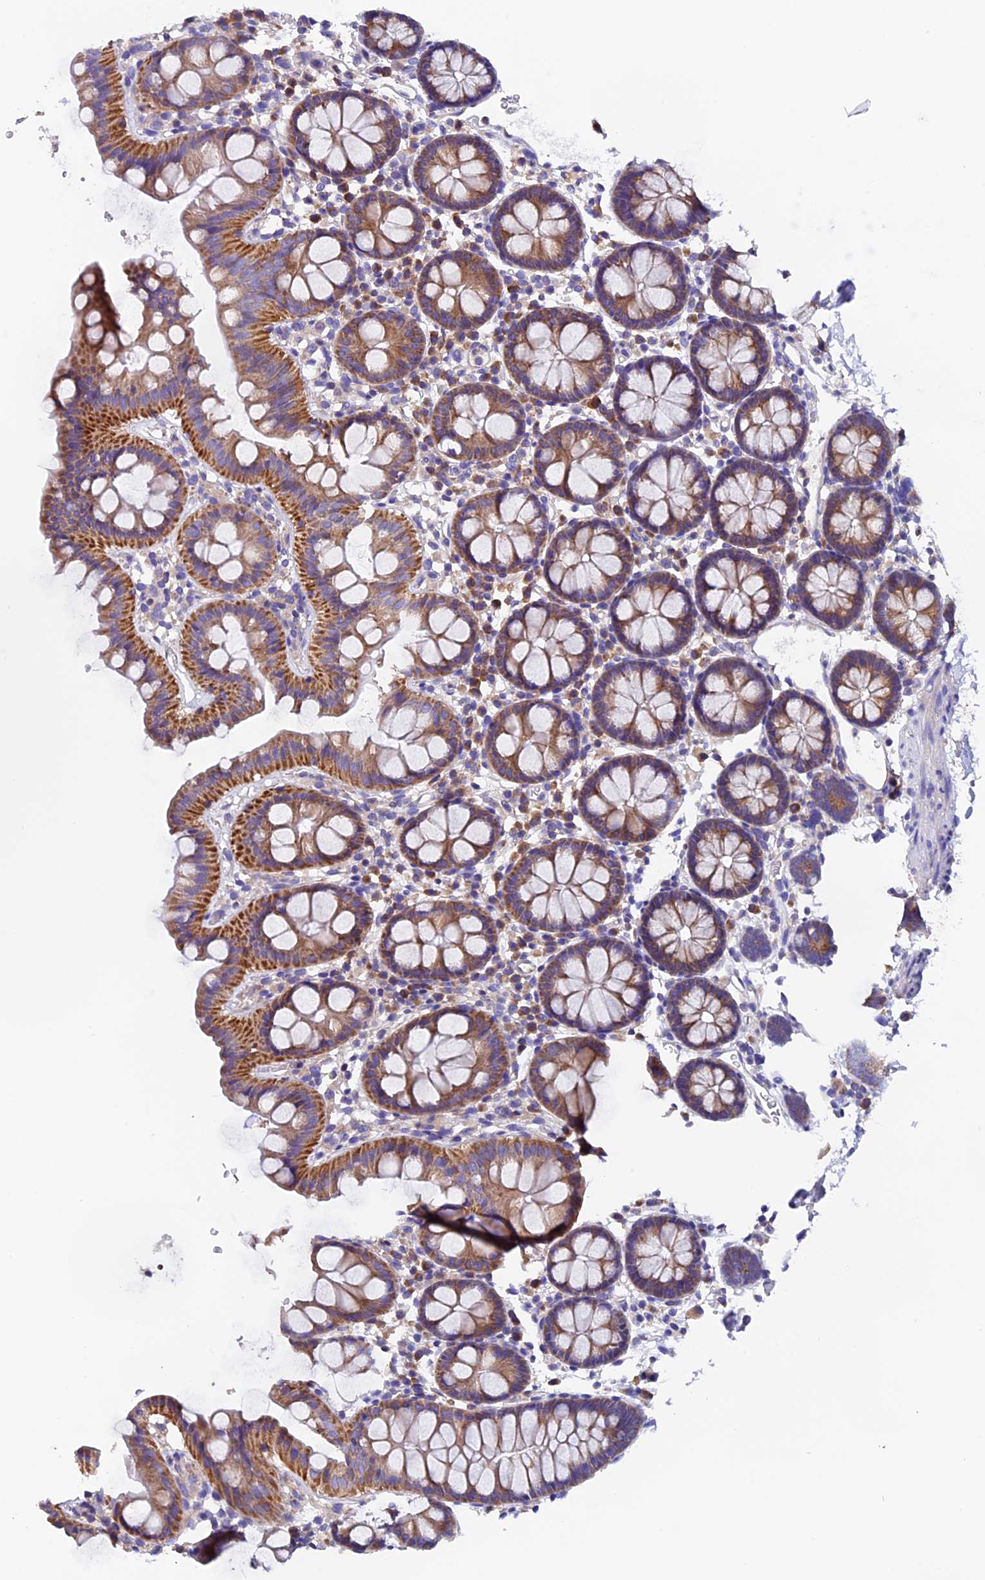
{"staining": {"intensity": "weak", "quantity": "<25%", "location": "cytoplasmic/membranous"}, "tissue": "colon", "cell_type": "Endothelial cells", "image_type": "normal", "snomed": [{"axis": "morphology", "description": "Normal tissue, NOS"}, {"axis": "topography", "description": "Colon"}], "caption": "IHC of normal human colon shows no expression in endothelial cells. The staining was performed using DAB to visualize the protein expression in brown, while the nuclei were stained in blue with hematoxylin (Magnification: 20x).", "gene": "COMTD1", "patient": {"sex": "male", "age": 75}}